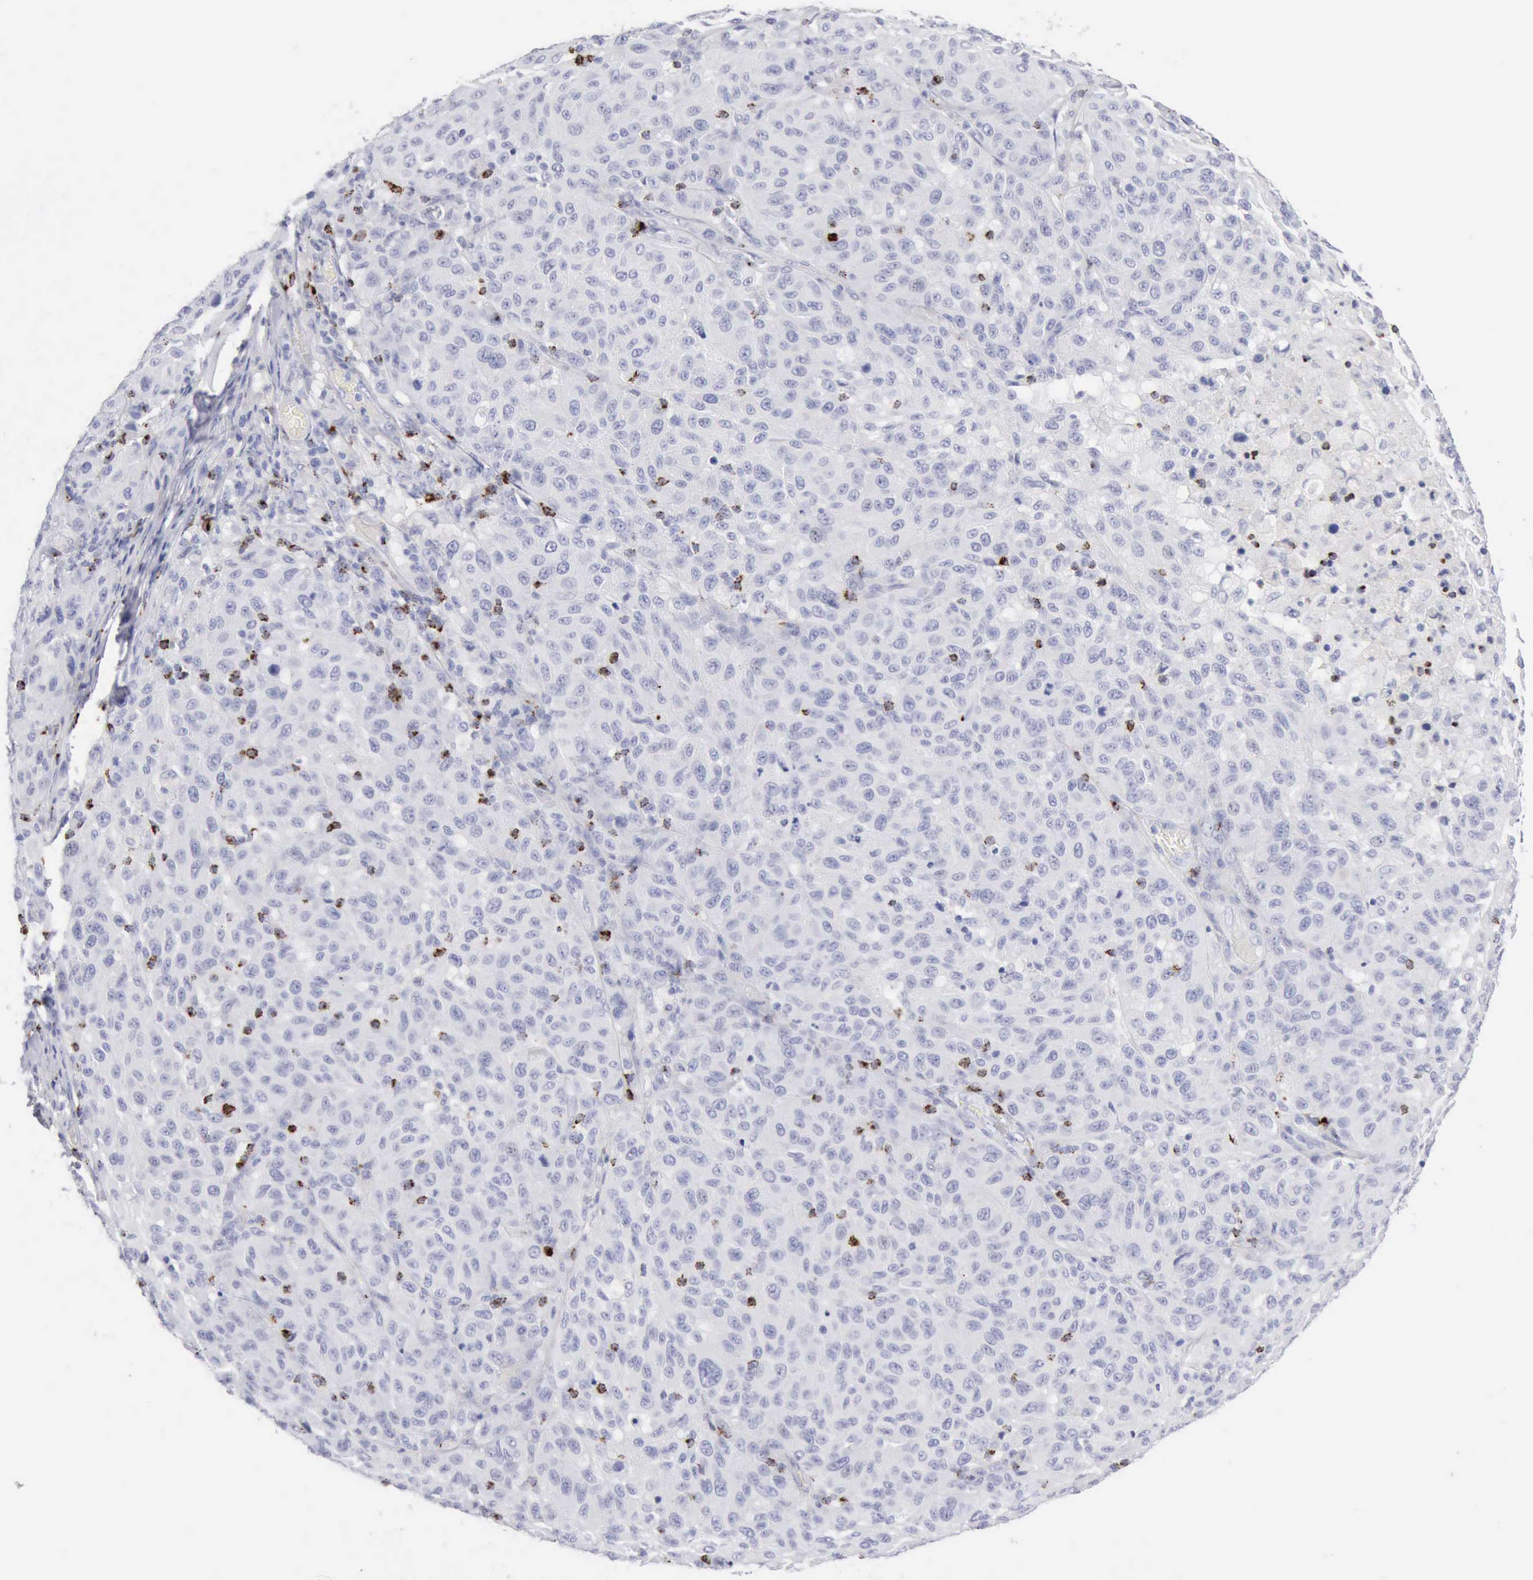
{"staining": {"intensity": "negative", "quantity": "none", "location": "none"}, "tissue": "melanoma", "cell_type": "Tumor cells", "image_type": "cancer", "snomed": [{"axis": "morphology", "description": "Malignant melanoma, NOS"}, {"axis": "topography", "description": "Skin"}], "caption": "IHC micrograph of human malignant melanoma stained for a protein (brown), which demonstrates no positivity in tumor cells. (DAB (3,3'-diaminobenzidine) IHC with hematoxylin counter stain).", "gene": "GZMB", "patient": {"sex": "female", "age": 77}}